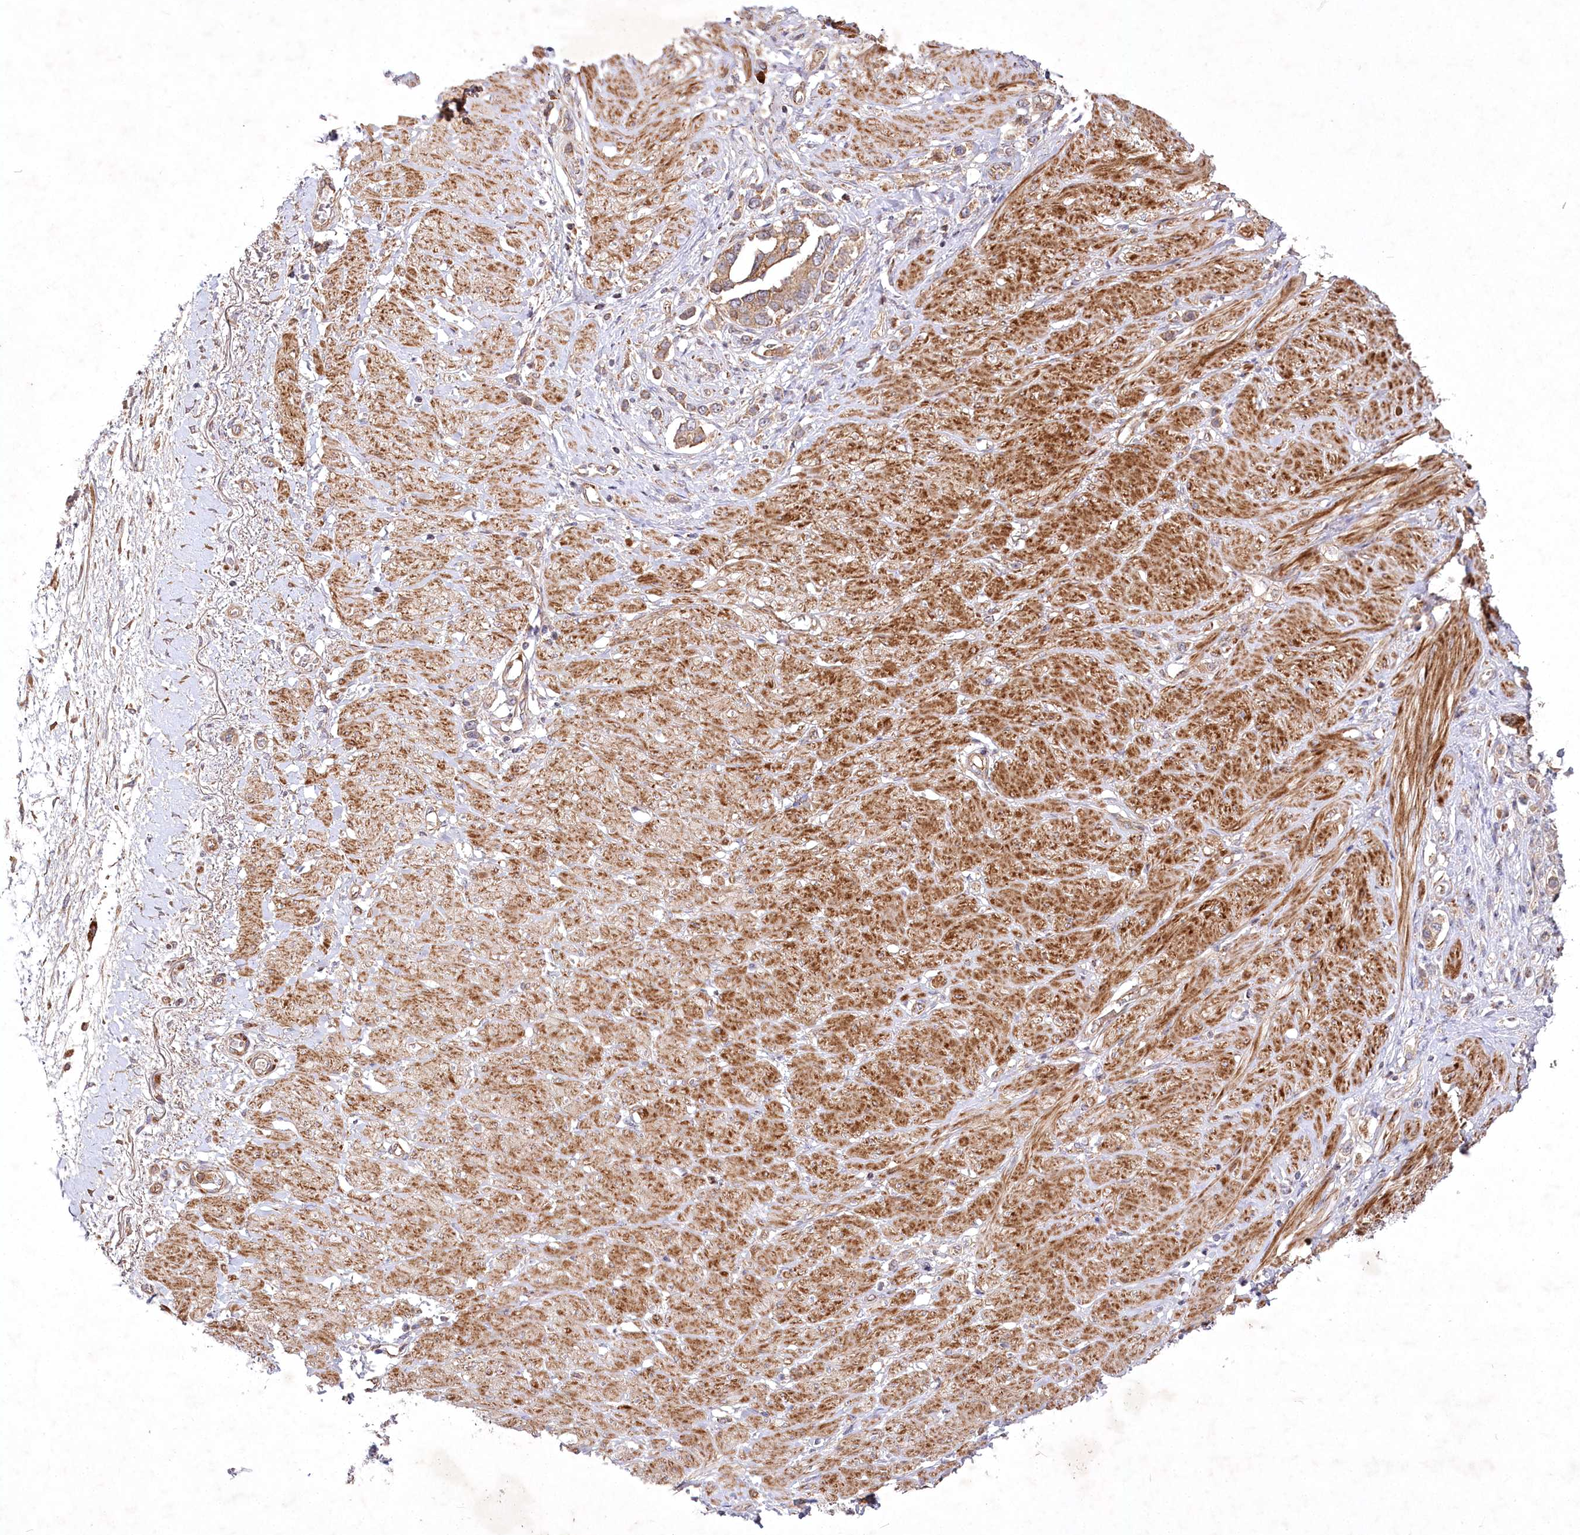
{"staining": {"intensity": "weak", "quantity": ">75%", "location": "cytoplasmic/membranous"}, "tissue": "stomach cancer", "cell_type": "Tumor cells", "image_type": "cancer", "snomed": [{"axis": "morphology", "description": "Adenocarcinoma, NOS"}, {"axis": "topography", "description": "Stomach"}], "caption": "The micrograph displays staining of stomach adenocarcinoma, revealing weak cytoplasmic/membranous protein expression (brown color) within tumor cells.", "gene": "PSTK", "patient": {"sex": "female", "age": 65}}